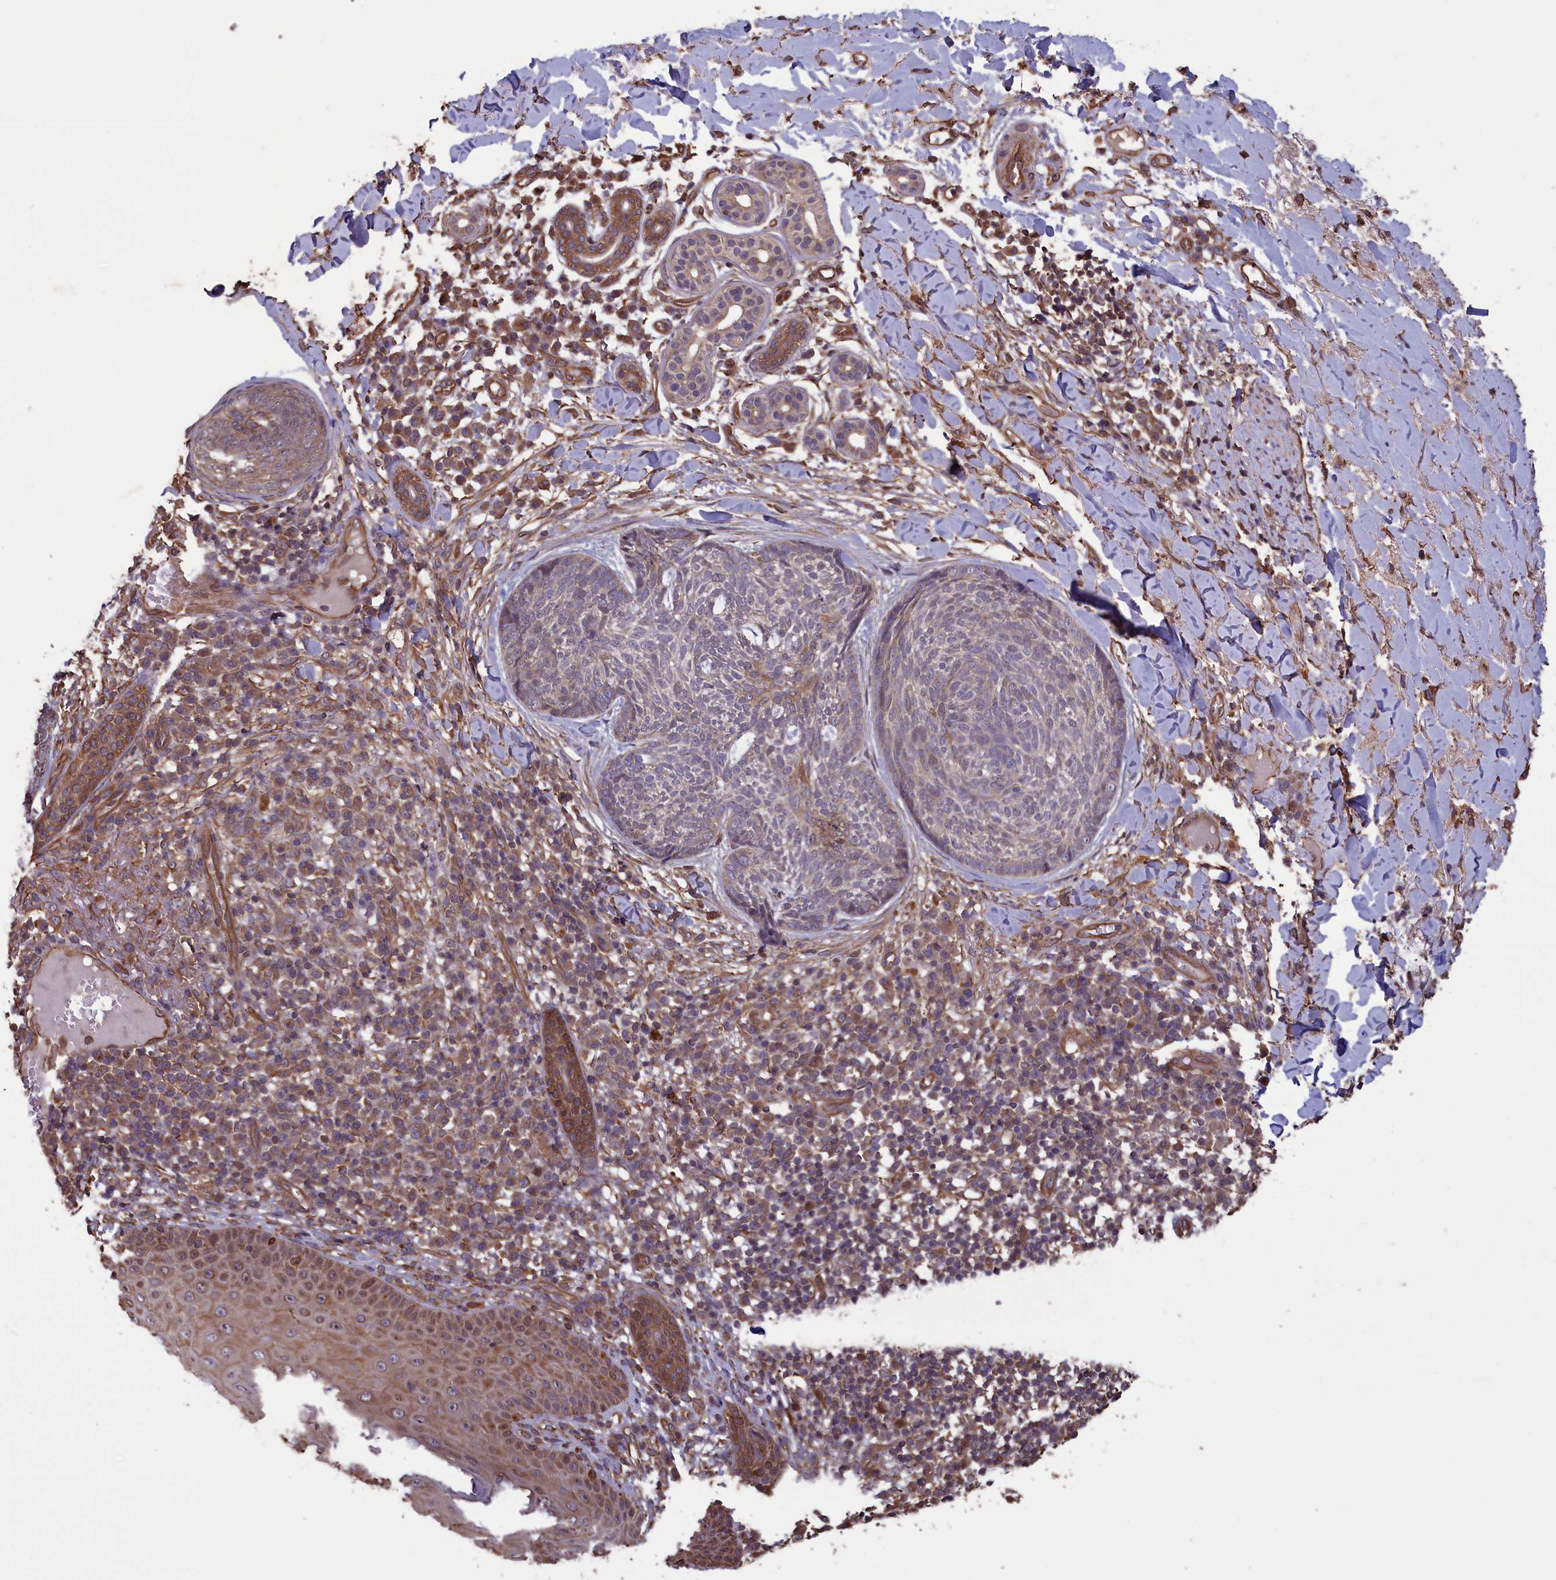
{"staining": {"intensity": "negative", "quantity": "none", "location": "none"}, "tissue": "skin cancer", "cell_type": "Tumor cells", "image_type": "cancer", "snomed": [{"axis": "morphology", "description": "Basal cell carcinoma"}, {"axis": "topography", "description": "Skin"}], "caption": "IHC of skin cancer exhibits no expression in tumor cells.", "gene": "DAPK3", "patient": {"sex": "male", "age": 85}}